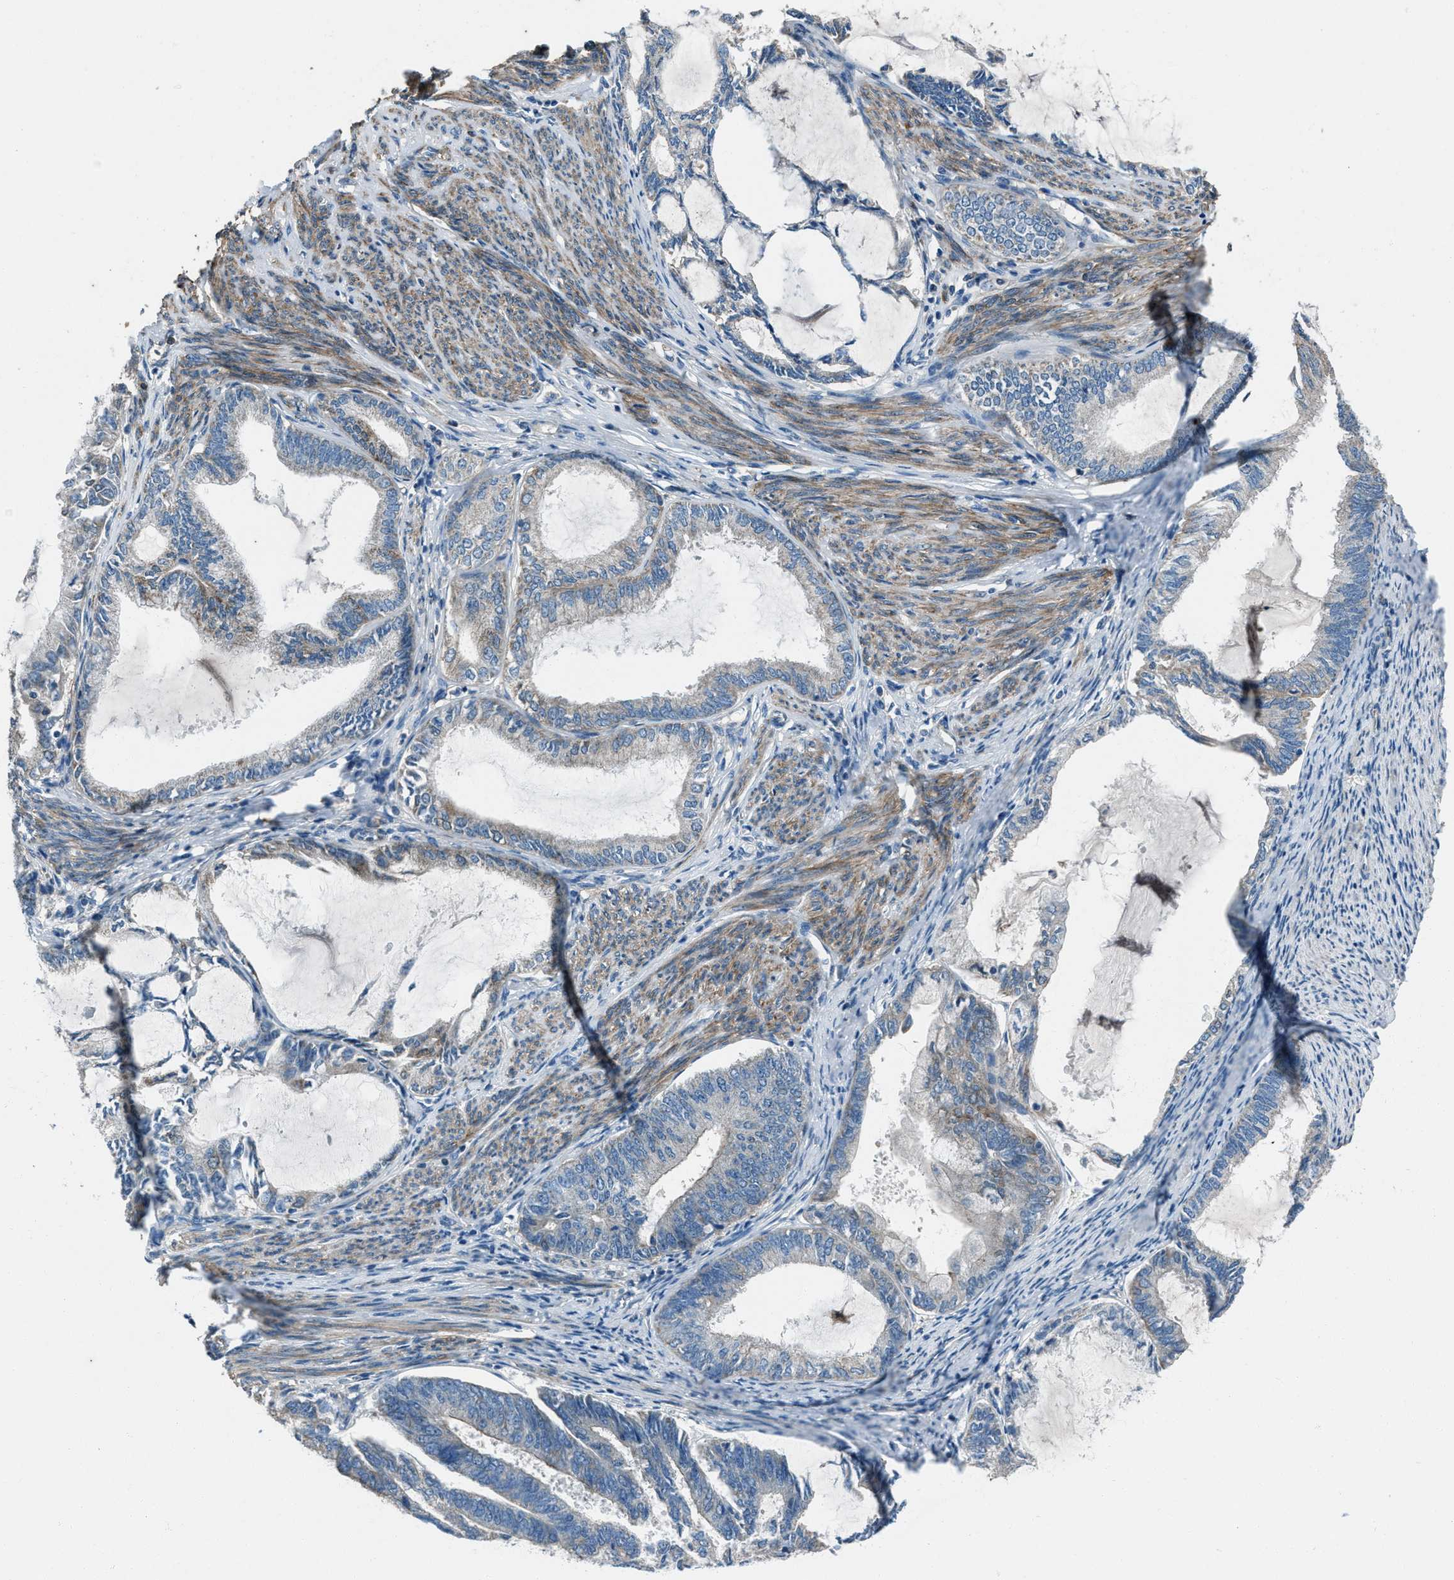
{"staining": {"intensity": "weak", "quantity": "<25%", "location": "cytoplasmic/membranous"}, "tissue": "endometrial cancer", "cell_type": "Tumor cells", "image_type": "cancer", "snomed": [{"axis": "morphology", "description": "Adenocarcinoma, NOS"}, {"axis": "topography", "description": "Endometrium"}], "caption": "Human adenocarcinoma (endometrial) stained for a protein using IHC exhibits no positivity in tumor cells.", "gene": "SVIL", "patient": {"sex": "female", "age": 86}}